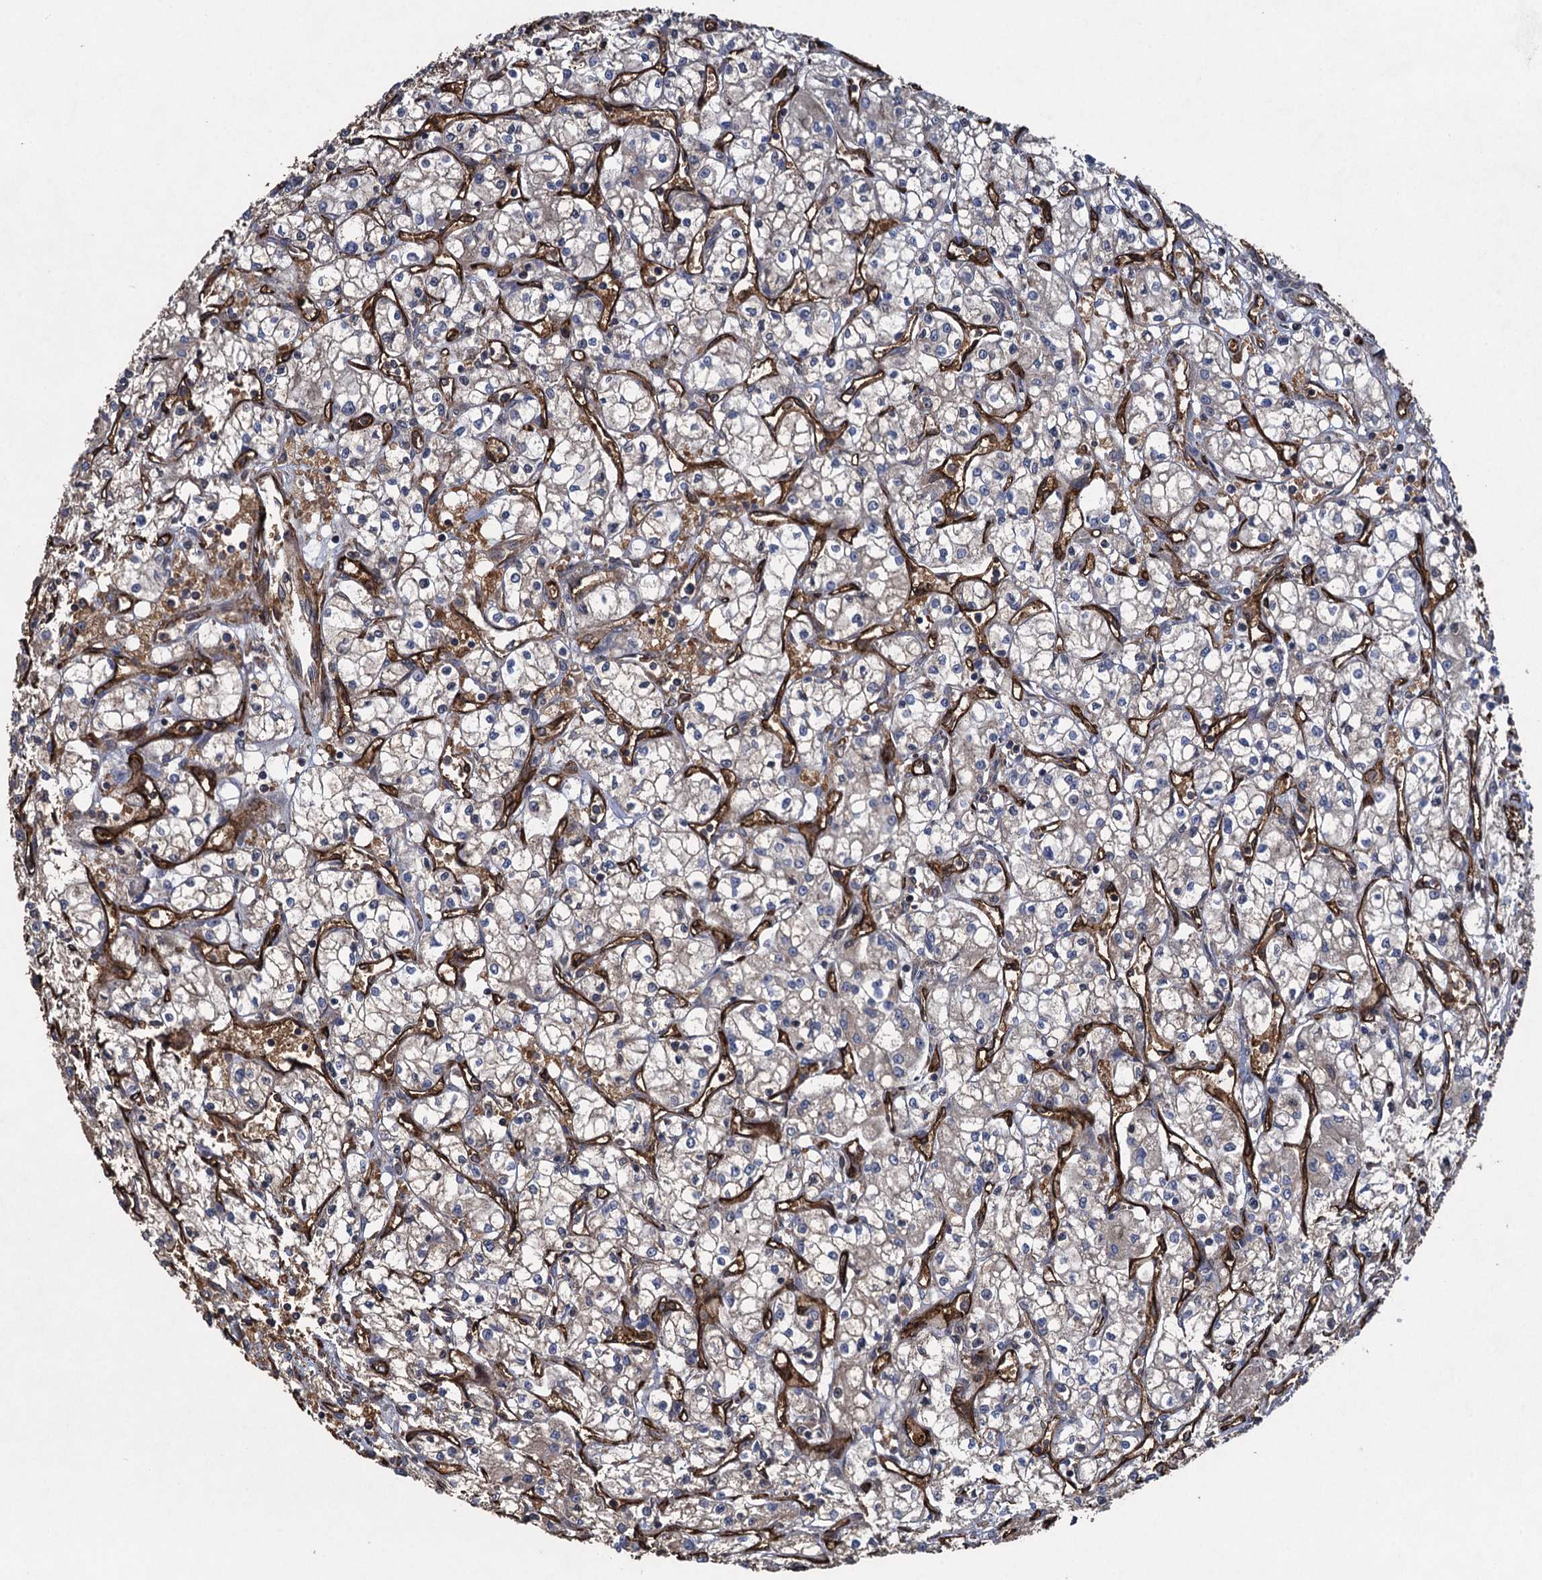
{"staining": {"intensity": "negative", "quantity": "none", "location": "none"}, "tissue": "renal cancer", "cell_type": "Tumor cells", "image_type": "cancer", "snomed": [{"axis": "morphology", "description": "Adenocarcinoma, NOS"}, {"axis": "topography", "description": "Kidney"}], "caption": "Micrograph shows no significant protein positivity in tumor cells of renal adenocarcinoma.", "gene": "TXNDC11", "patient": {"sex": "male", "age": 59}}